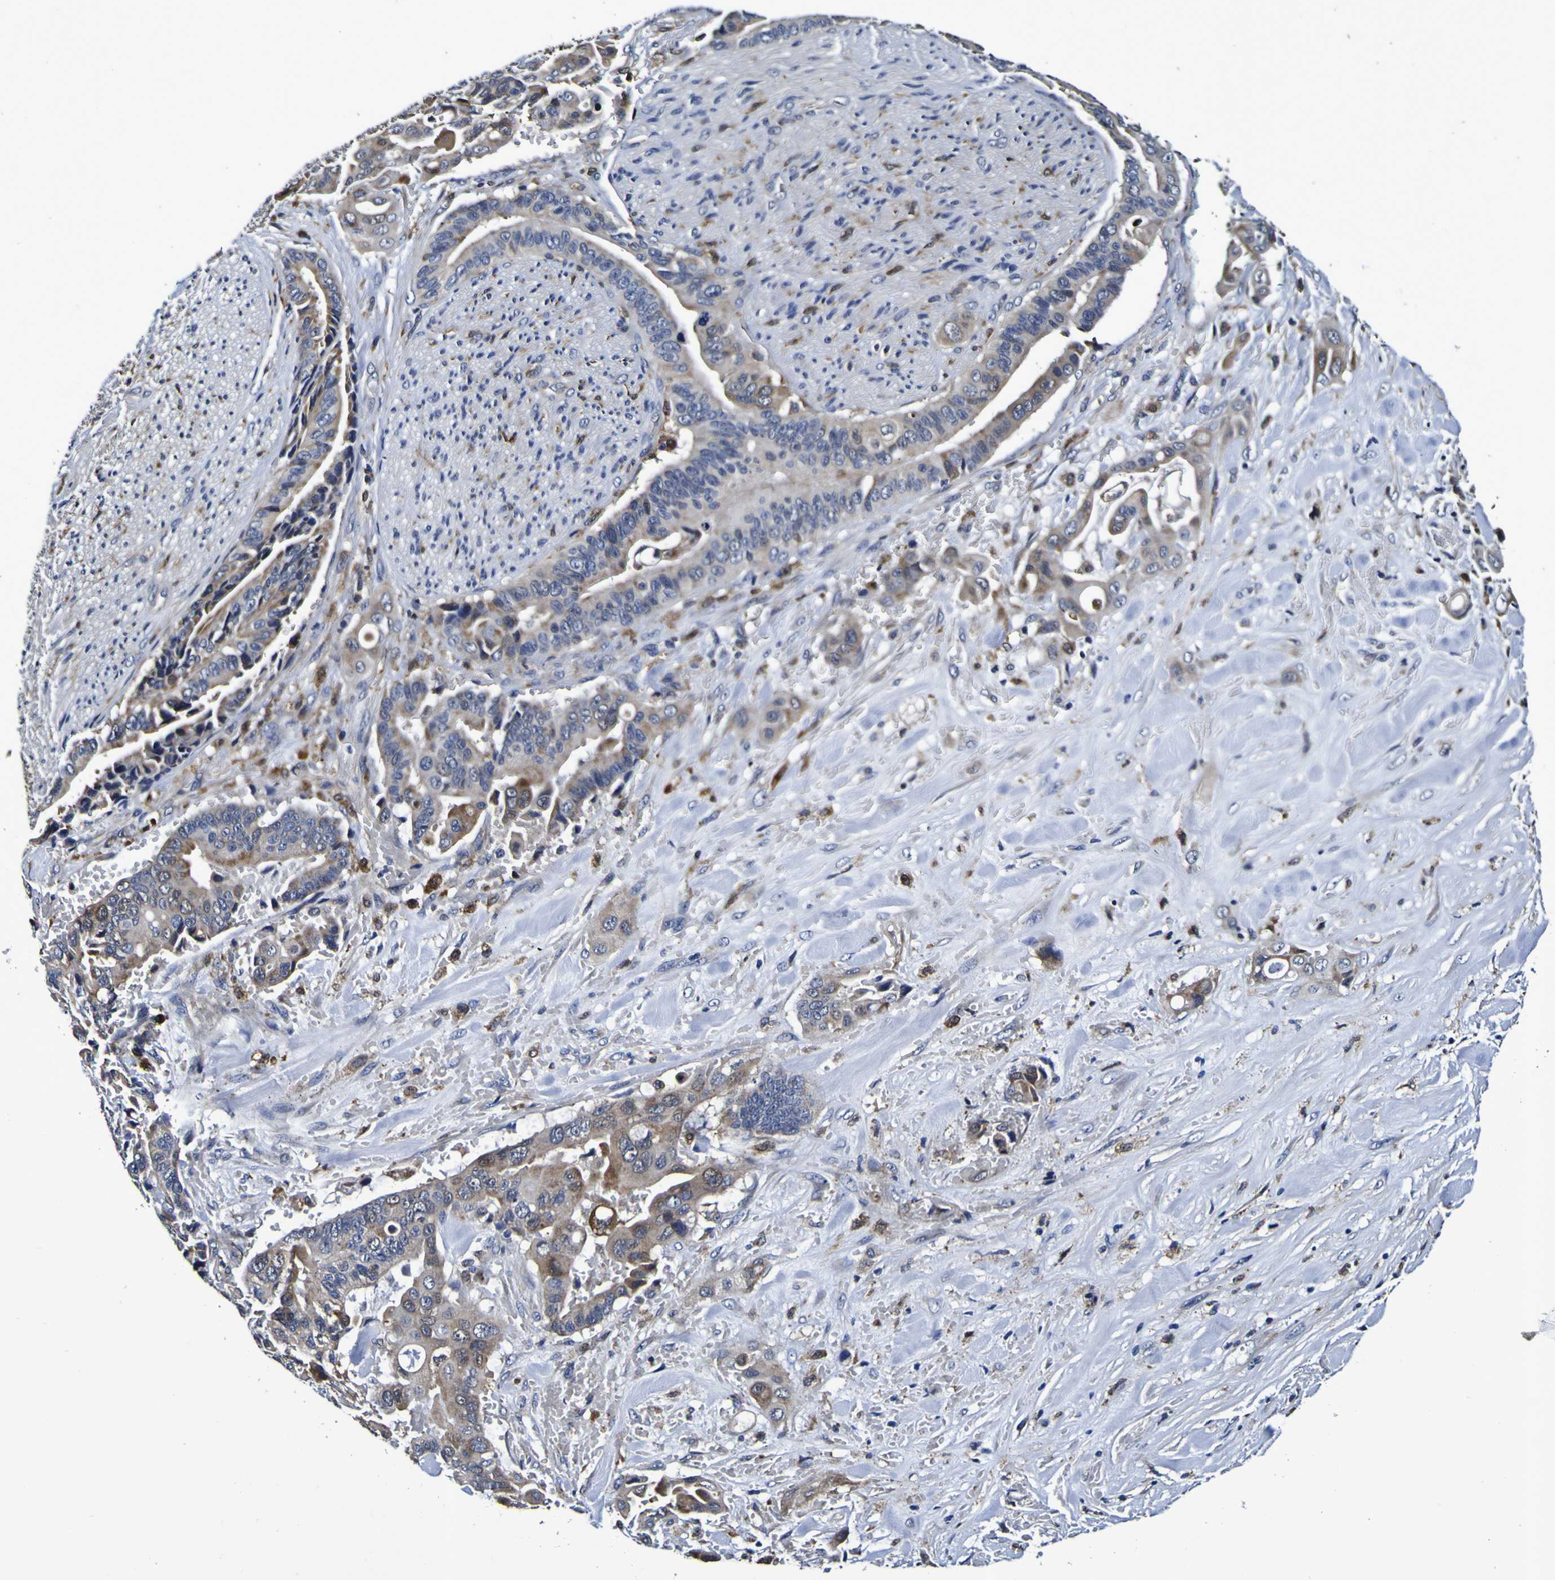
{"staining": {"intensity": "weak", "quantity": "<25%", "location": "cytoplasmic/membranous"}, "tissue": "liver cancer", "cell_type": "Tumor cells", "image_type": "cancer", "snomed": [{"axis": "morphology", "description": "Cholangiocarcinoma"}, {"axis": "topography", "description": "Liver"}], "caption": "Photomicrograph shows no significant protein expression in tumor cells of liver cancer (cholangiocarcinoma). (Brightfield microscopy of DAB IHC at high magnification).", "gene": "GPX1", "patient": {"sex": "female", "age": 61}}